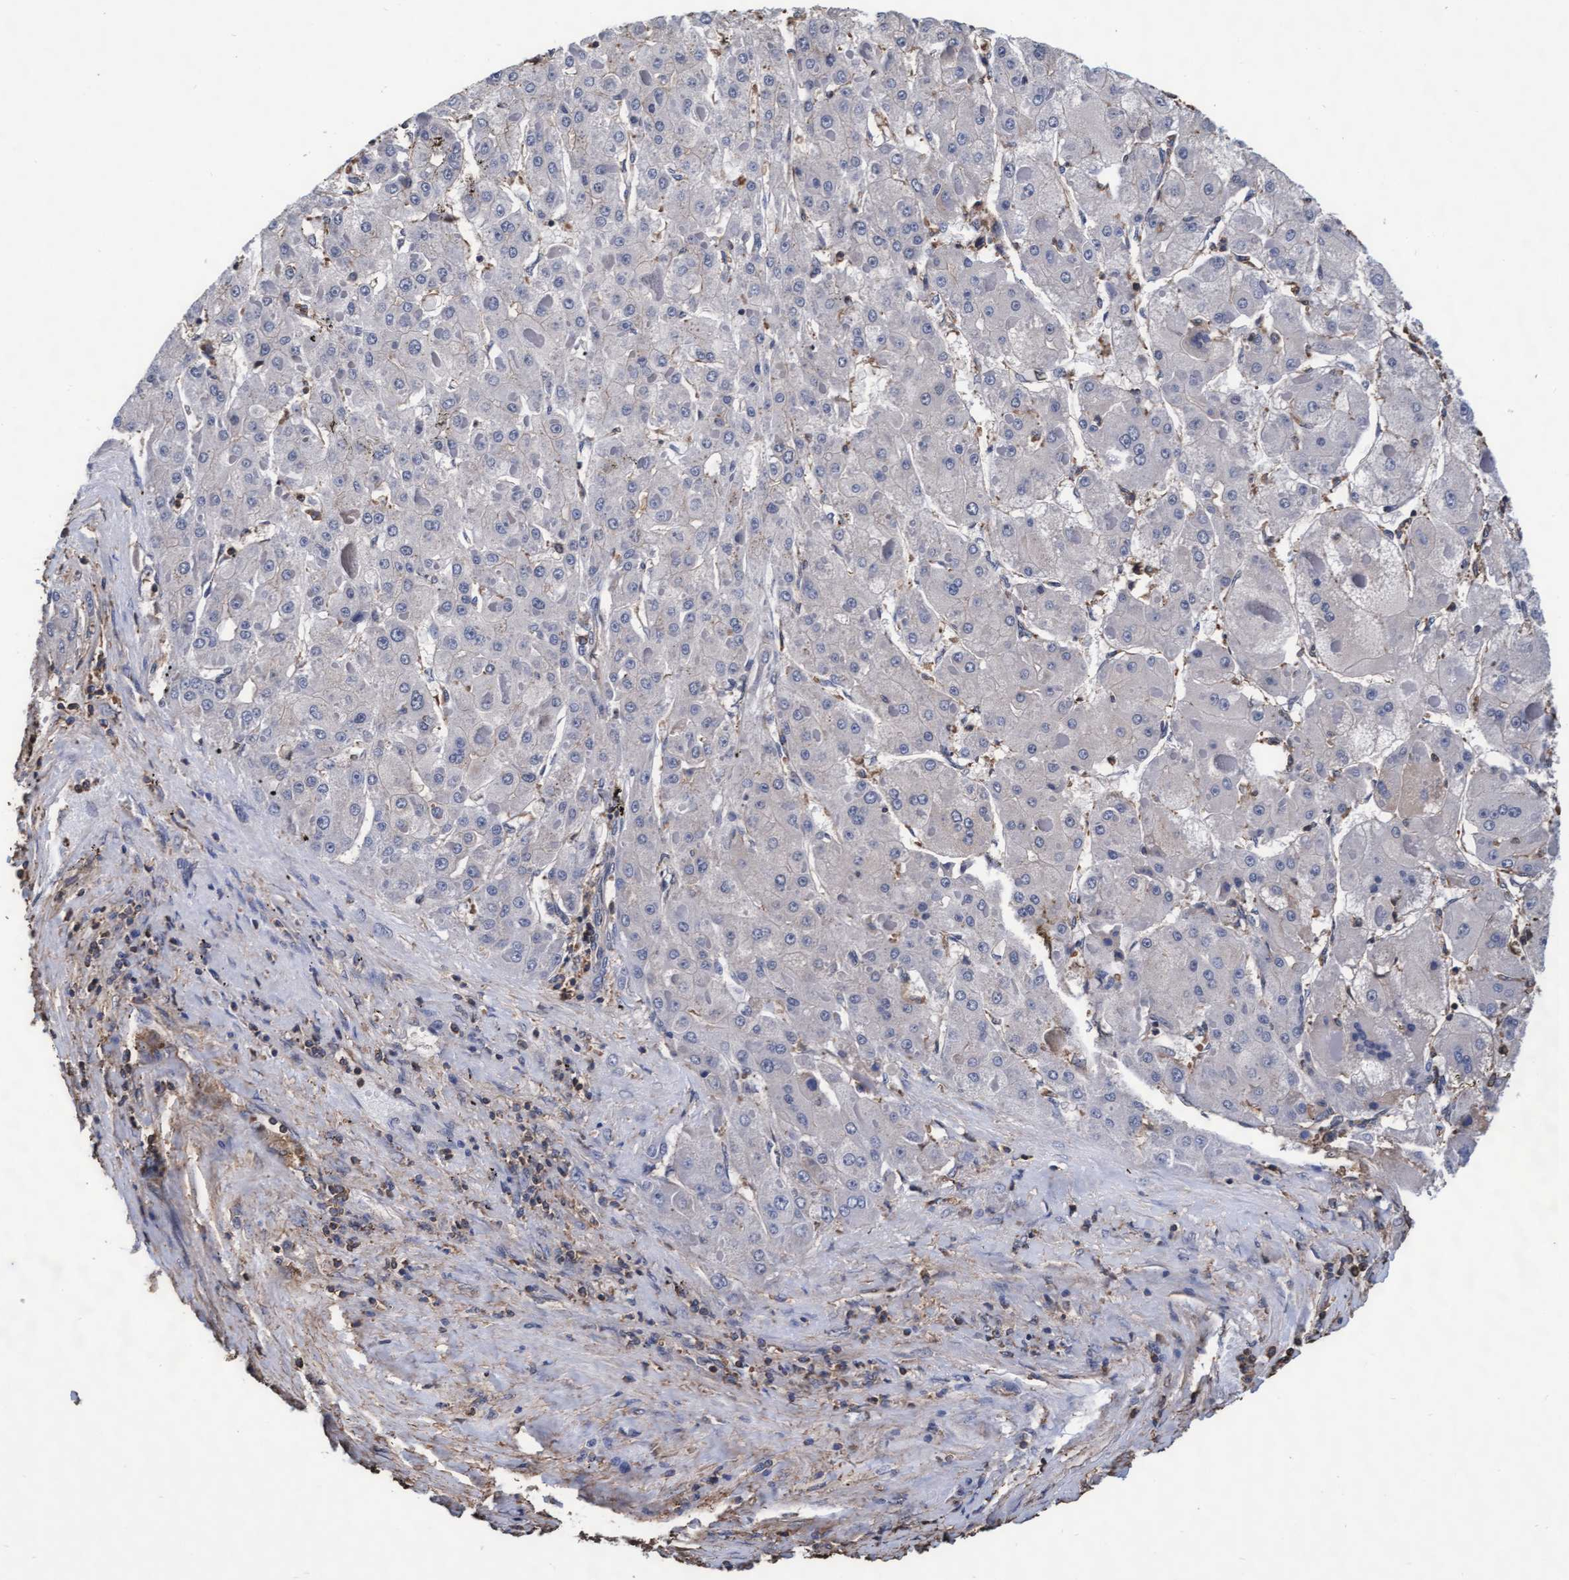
{"staining": {"intensity": "negative", "quantity": "none", "location": "none"}, "tissue": "liver cancer", "cell_type": "Tumor cells", "image_type": "cancer", "snomed": [{"axis": "morphology", "description": "Carcinoma, Hepatocellular, NOS"}, {"axis": "topography", "description": "Liver"}], "caption": "Hepatocellular carcinoma (liver) was stained to show a protein in brown. There is no significant positivity in tumor cells. (DAB immunohistochemistry visualized using brightfield microscopy, high magnification).", "gene": "GRHPR", "patient": {"sex": "female", "age": 73}}